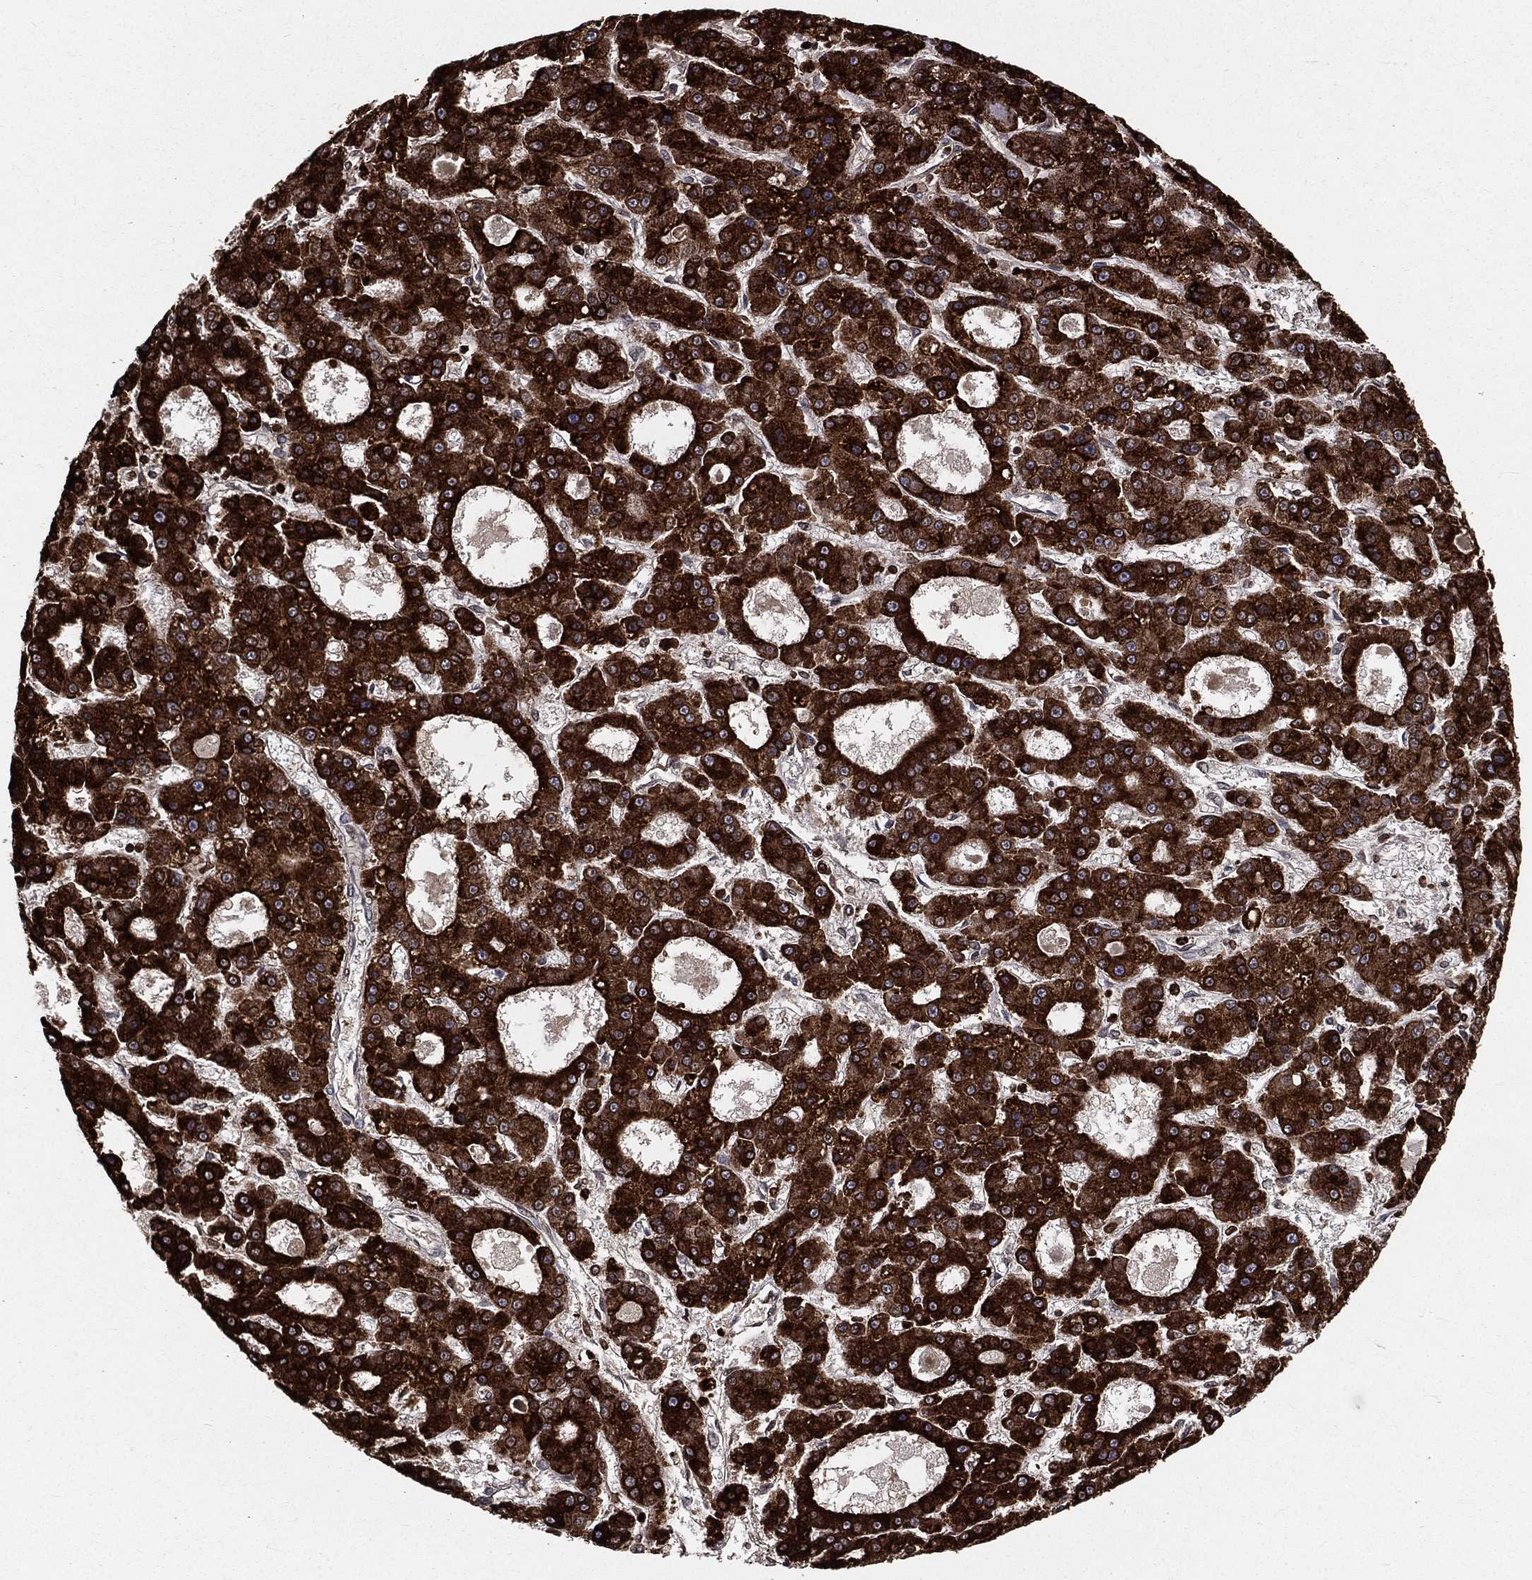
{"staining": {"intensity": "strong", "quantity": ">75%", "location": "cytoplasmic/membranous,nuclear"}, "tissue": "liver cancer", "cell_type": "Tumor cells", "image_type": "cancer", "snomed": [{"axis": "morphology", "description": "Carcinoma, Hepatocellular, NOS"}, {"axis": "topography", "description": "Liver"}], "caption": "IHC staining of hepatocellular carcinoma (liver), which shows high levels of strong cytoplasmic/membranous and nuclear positivity in about >75% of tumor cells indicating strong cytoplasmic/membranous and nuclear protein expression. The staining was performed using DAB (3,3'-diaminobenzidine) (brown) for protein detection and nuclei were counterstained in hematoxylin (blue).", "gene": "LBR", "patient": {"sex": "male", "age": 70}}